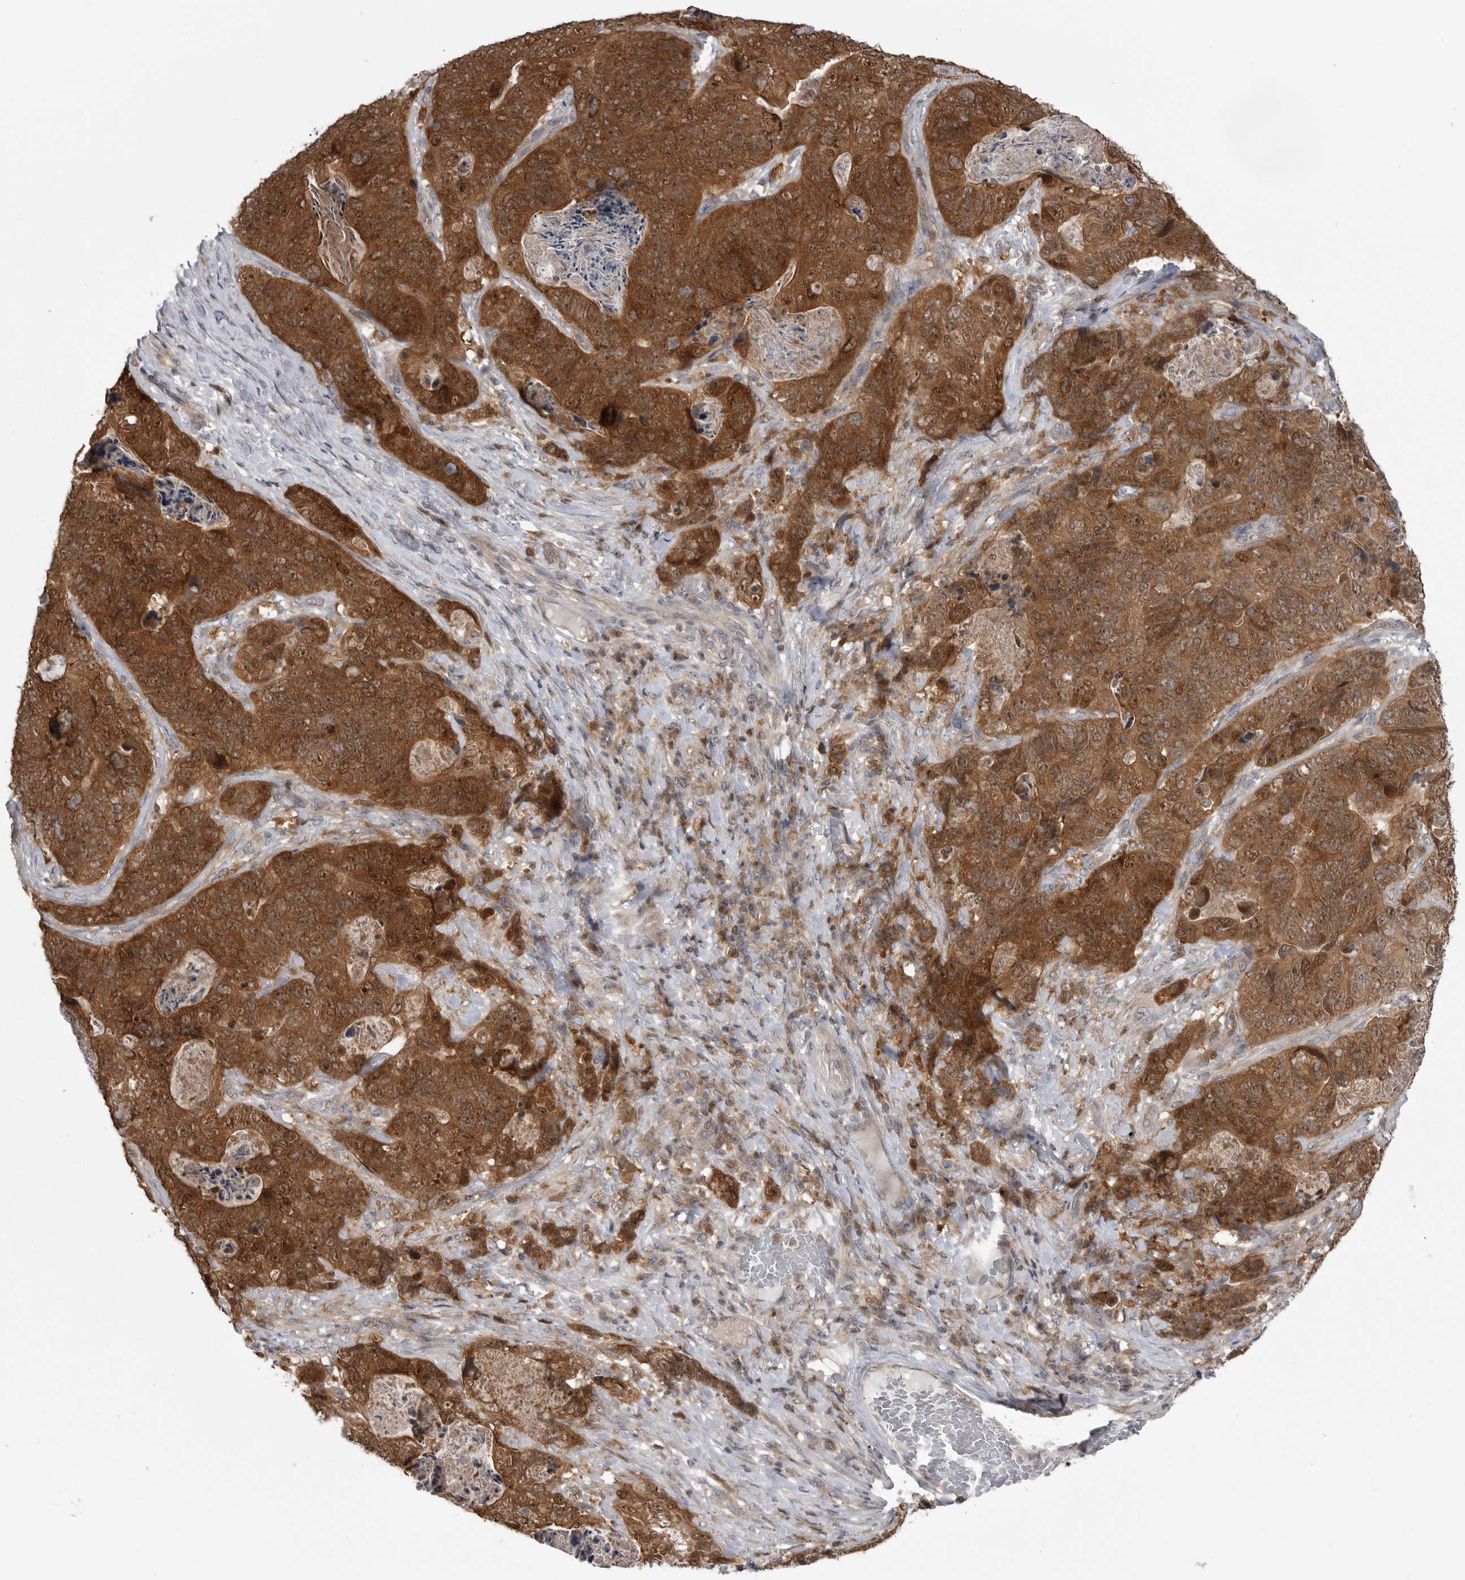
{"staining": {"intensity": "strong", "quantity": ">75%", "location": "cytoplasmic/membranous,nuclear"}, "tissue": "stomach cancer", "cell_type": "Tumor cells", "image_type": "cancer", "snomed": [{"axis": "morphology", "description": "Normal tissue, NOS"}, {"axis": "morphology", "description": "Adenocarcinoma, NOS"}, {"axis": "topography", "description": "Stomach"}], "caption": "Protein expression analysis of human adenocarcinoma (stomach) reveals strong cytoplasmic/membranous and nuclear staining in approximately >75% of tumor cells.", "gene": "MAPK13", "patient": {"sex": "female", "age": 89}}